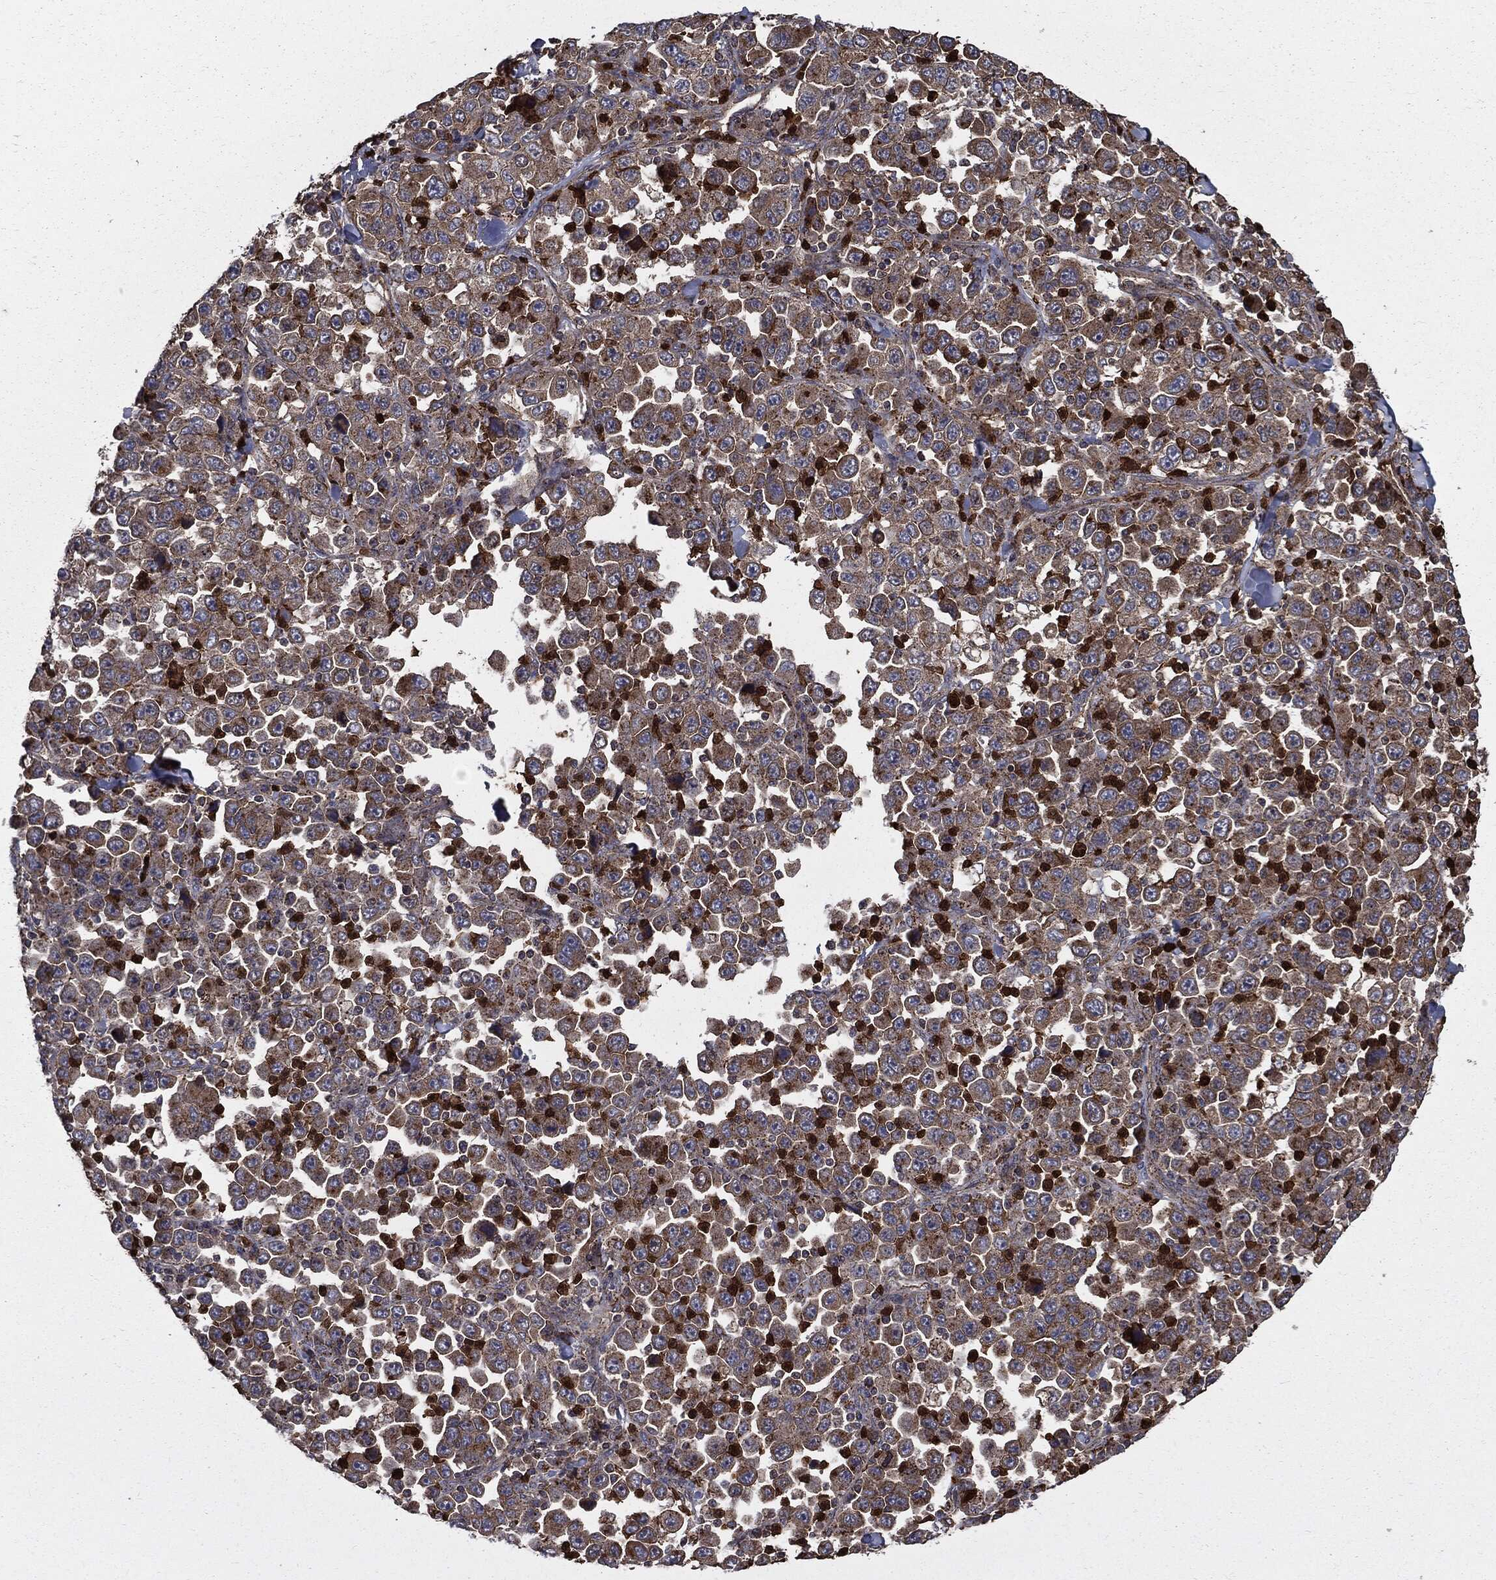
{"staining": {"intensity": "moderate", "quantity": "25%-75%", "location": "cytoplasmic/membranous"}, "tissue": "stomach cancer", "cell_type": "Tumor cells", "image_type": "cancer", "snomed": [{"axis": "morphology", "description": "Normal tissue, NOS"}, {"axis": "morphology", "description": "Adenocarcinoma, NOS"}, {"axis": "topography", "description": "Stomach, upper"}, {"axis": "topography", "description": "Stomach"}], "caption": "Immunohistochemical staining of human stomach adenocarcinoma shows medium levels of moderate cytoplasmic/membranous expression in about 25%-75% of tumor cells.", "gene": "PDCD6IP", "patient": {"sex": "male", "age": 59}}